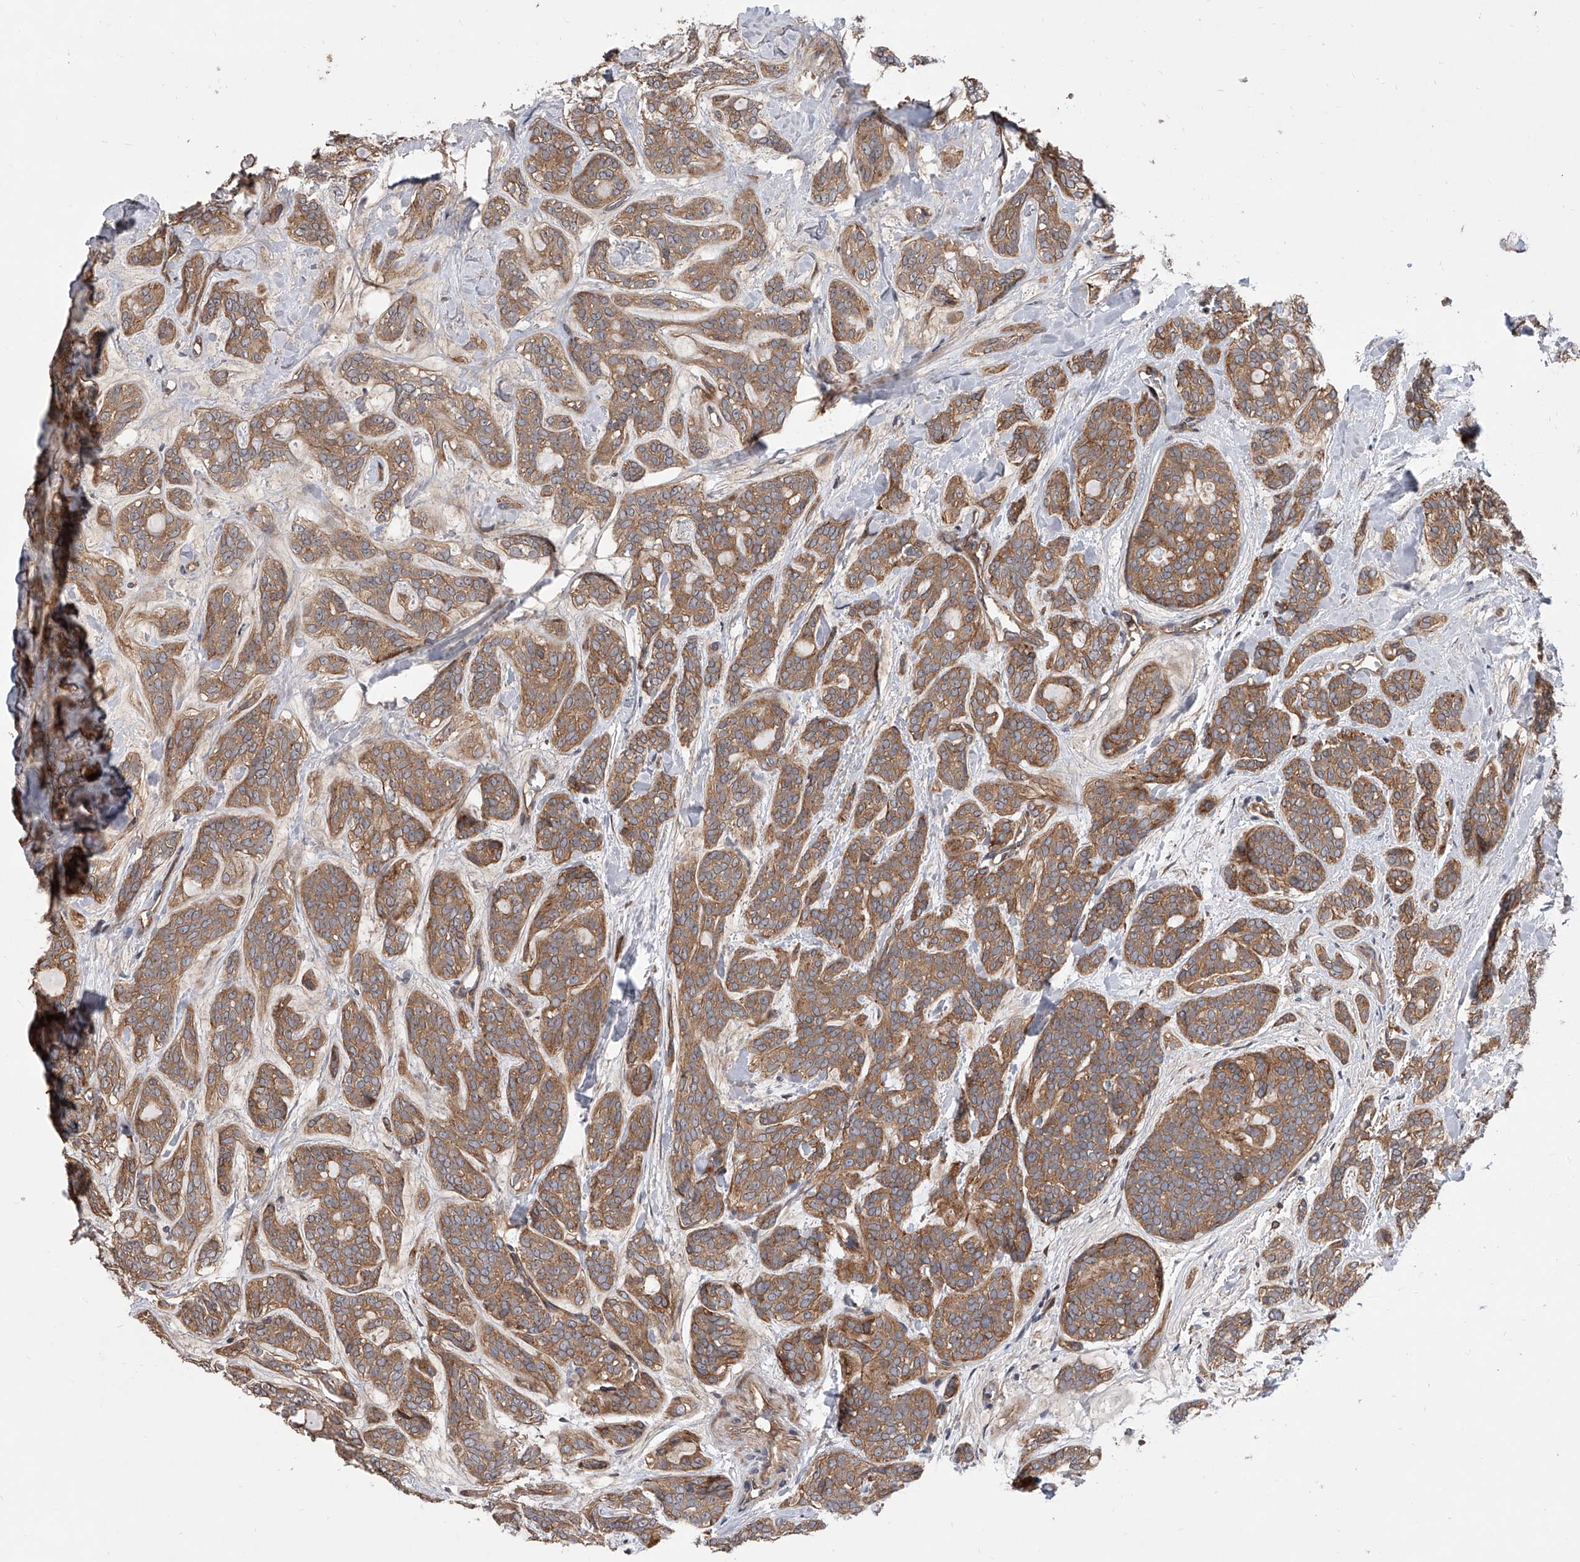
{"staining": {"intensity": "moderate", "quantity": ">75%", "location": "cytoplasmic/membranous"}, "tissue": "head and neck cancer", "cell_type": "Tumor cells", "image_type": "cancer", "snomed": [{"axis": "morphology", "description": "Adenocarcinoma, NOS"}, {"axis": "topography", "description": "Head-Neck"}], "caption": "IHC micrograph of human head and neck cancer stained for a protein (brown), which reveals medium levels of moderate cytoplasmic/membranous expression in about >75% of tumor cells.", "gene": "USP47", "patient": {"sex": "male", "age": 66}}